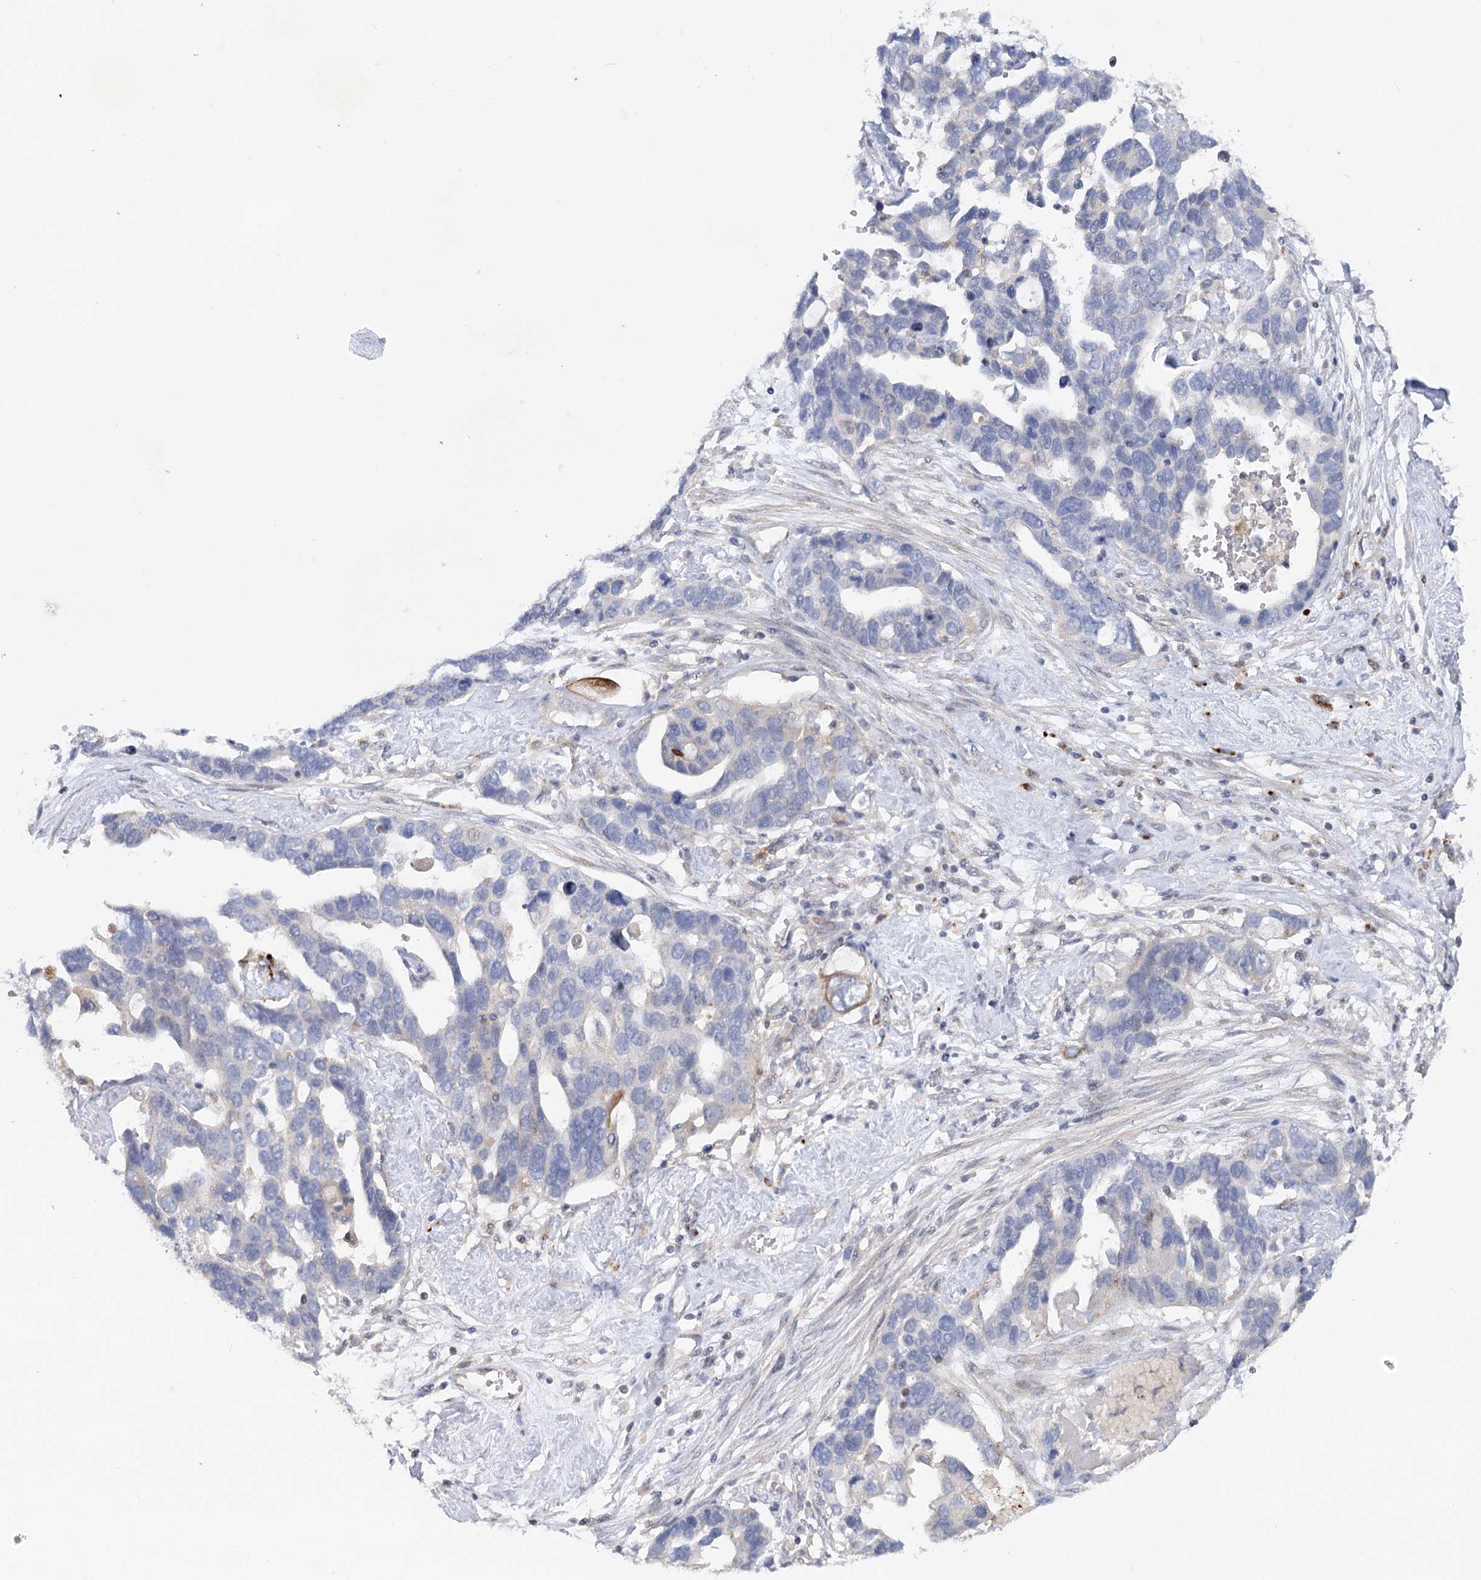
{"staining": {"intensity": "negative", "quantity": "none", "location": "none"}, "tissue": "ovarian cancer", "cell_type": "Tumor cells", "image_type": "cancer", "snomed": [{"axis": "morphology", "description": "Cystadenocarcinoma, serous, NOS"}, {"axis": "topography", "description": "Ovary"}], "caption": "Tumor cells show no significant protein positivity in ovarian cancer (serous cystadenocarcinoma).", "gene": "SCN11A", "patient": {"sex": "female", "age": 54}}